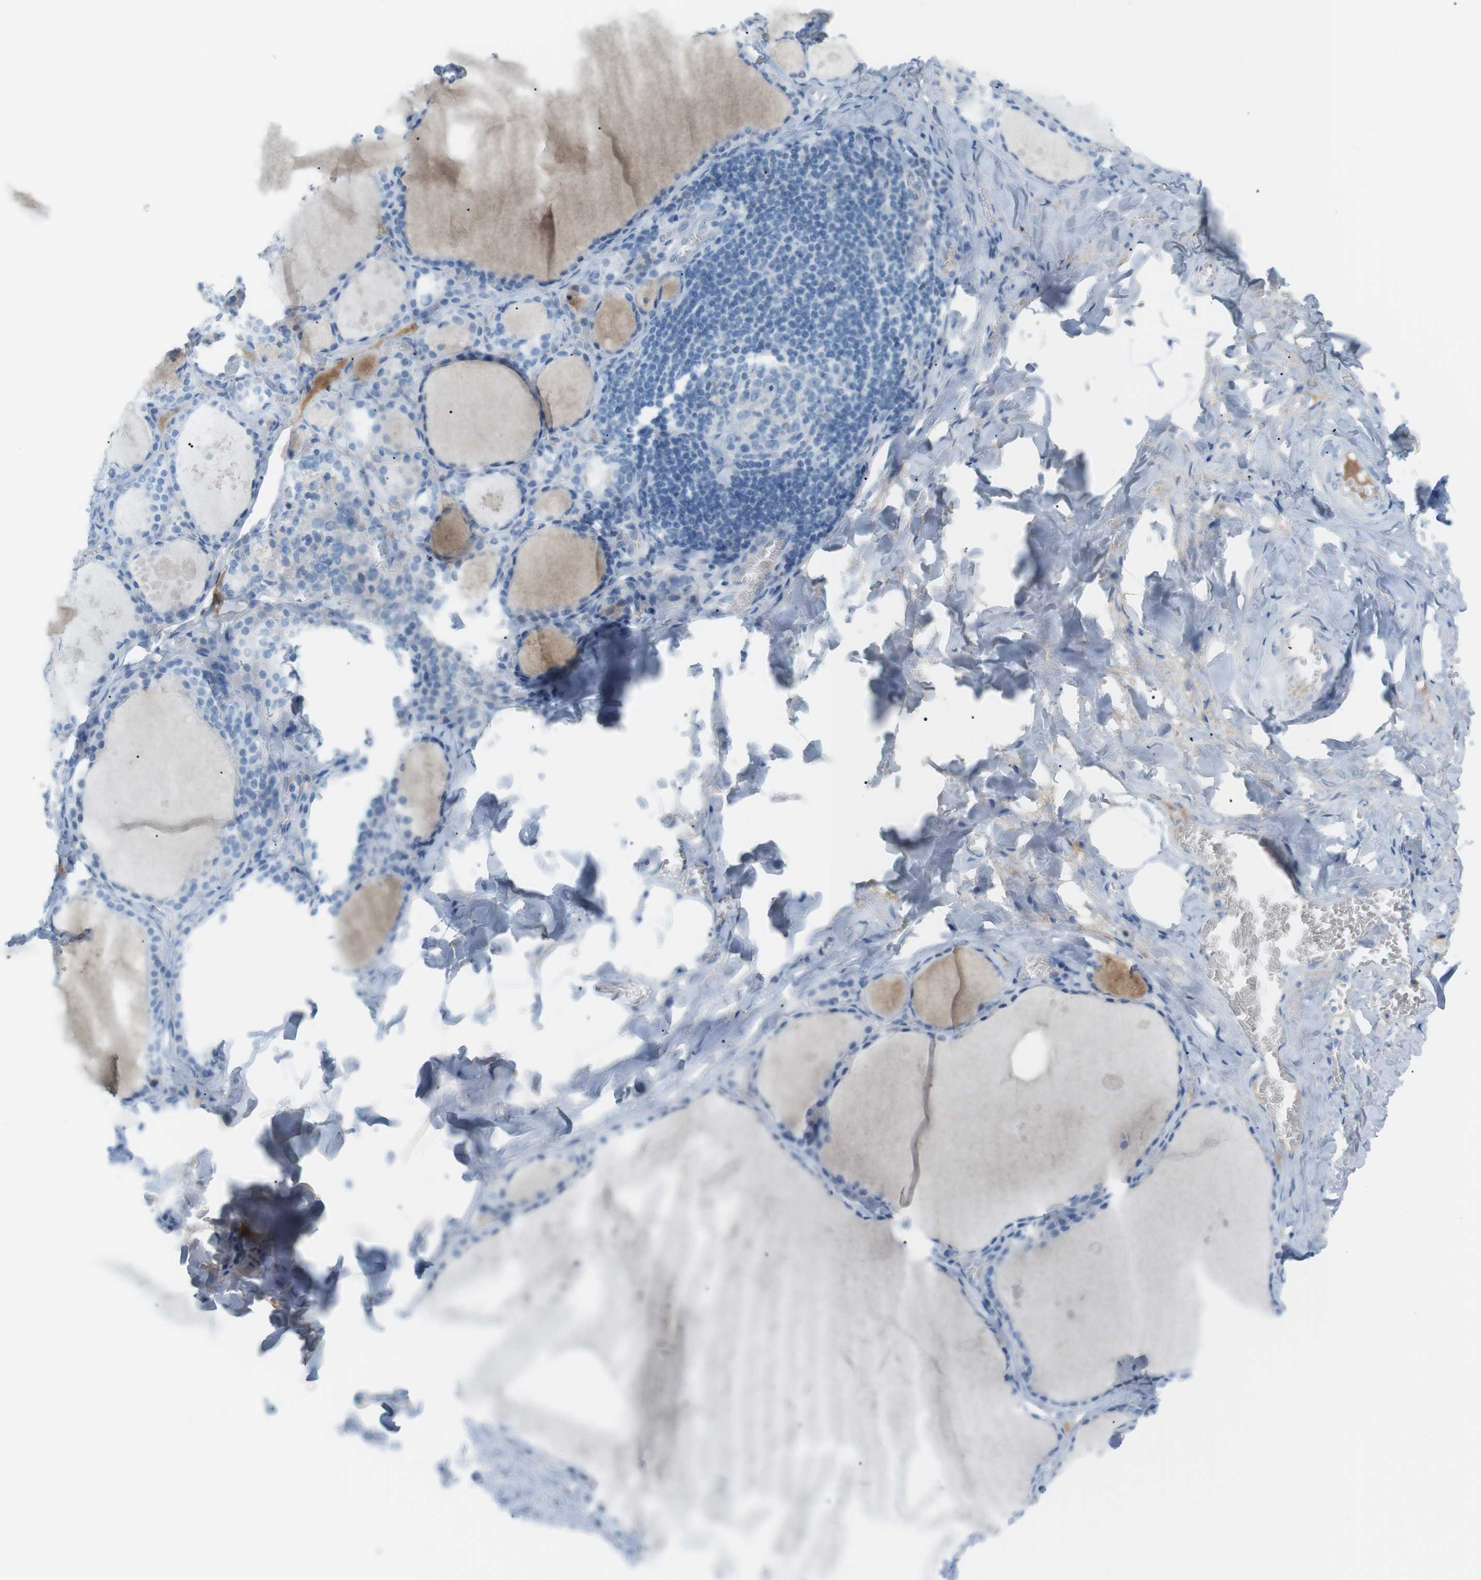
{"staining": {"intensity": "negative", "quantity": "none", "location": "none"}, "tissue": "thyroid gland", "cell_type": "Glandular cells", "image_type": "normal", "snomed": [{"axis": "morphology", "description": "Normal tissue, NOS"}, {"axis": "topography", "description": "Thyroid gland"}], "caption": "An immunohistochemistry micrograph of normal thyroid gland is shown. There is no staining in glandular cells of thyroid gland.", "gene": "AZGP1", "patient": {"sex": "male", "age": 56}}